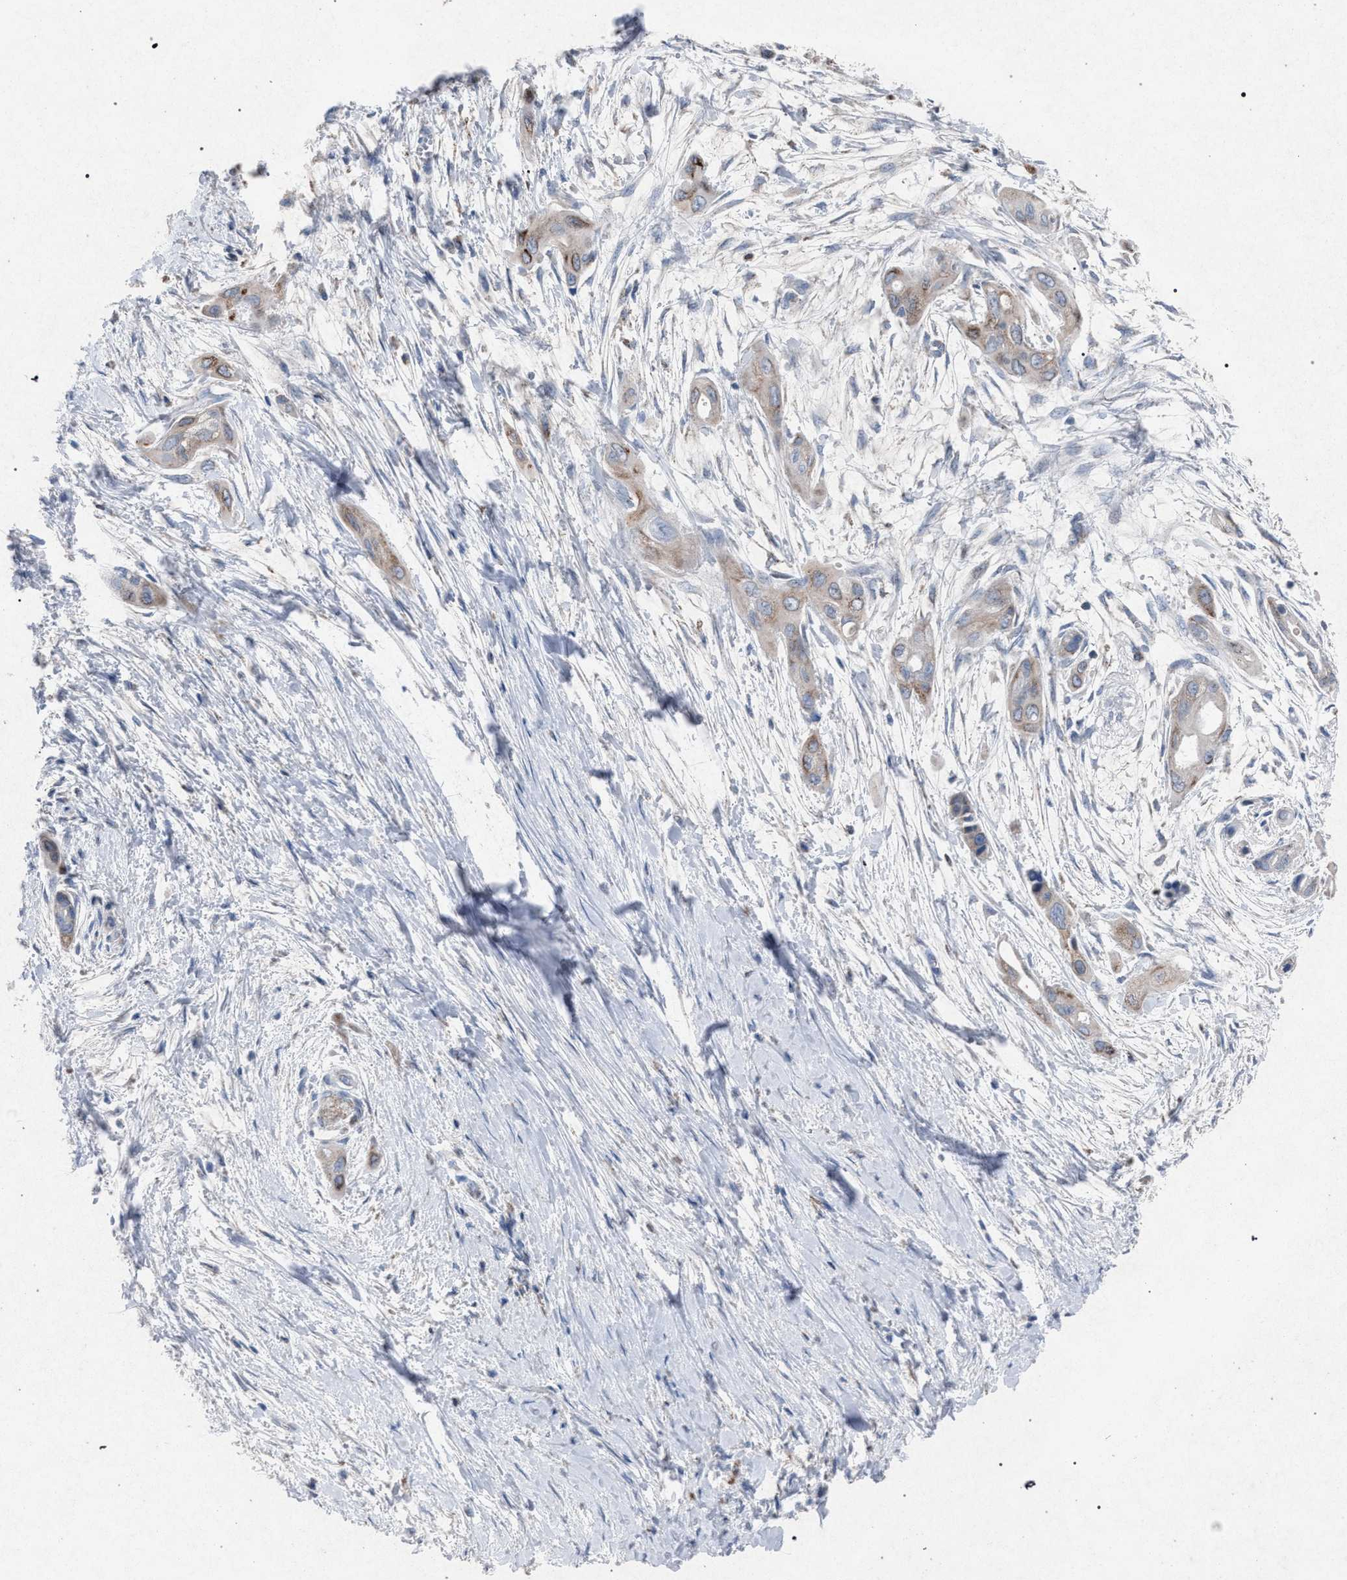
{"staining": {"intensity": "weak", "quantity": "<25%", "location": "cytoplasmic/membranous"}, "tissue": "pancreatic cancer", "cell_type": "Tumor cells", "image_type": "cancer", "snomed": [{"axis": "morphology", "description": "Adenocarcinoma, NOS"}, {"axis": "topography", "description": "Pancreas"}], "caption": "The micrograph demonstrates no significant staining in tumor cells of adenocarcinoma (pancreatic). Brightfield microscopy of immunohistochemistry (IHC) stained with DAB (3,3'-diaminobenzidine) (brown) and hematoxylin (blue), captured at high magnification.", "gene": "HSD17B4", "patient": {"sex": "male", "age": 59}}